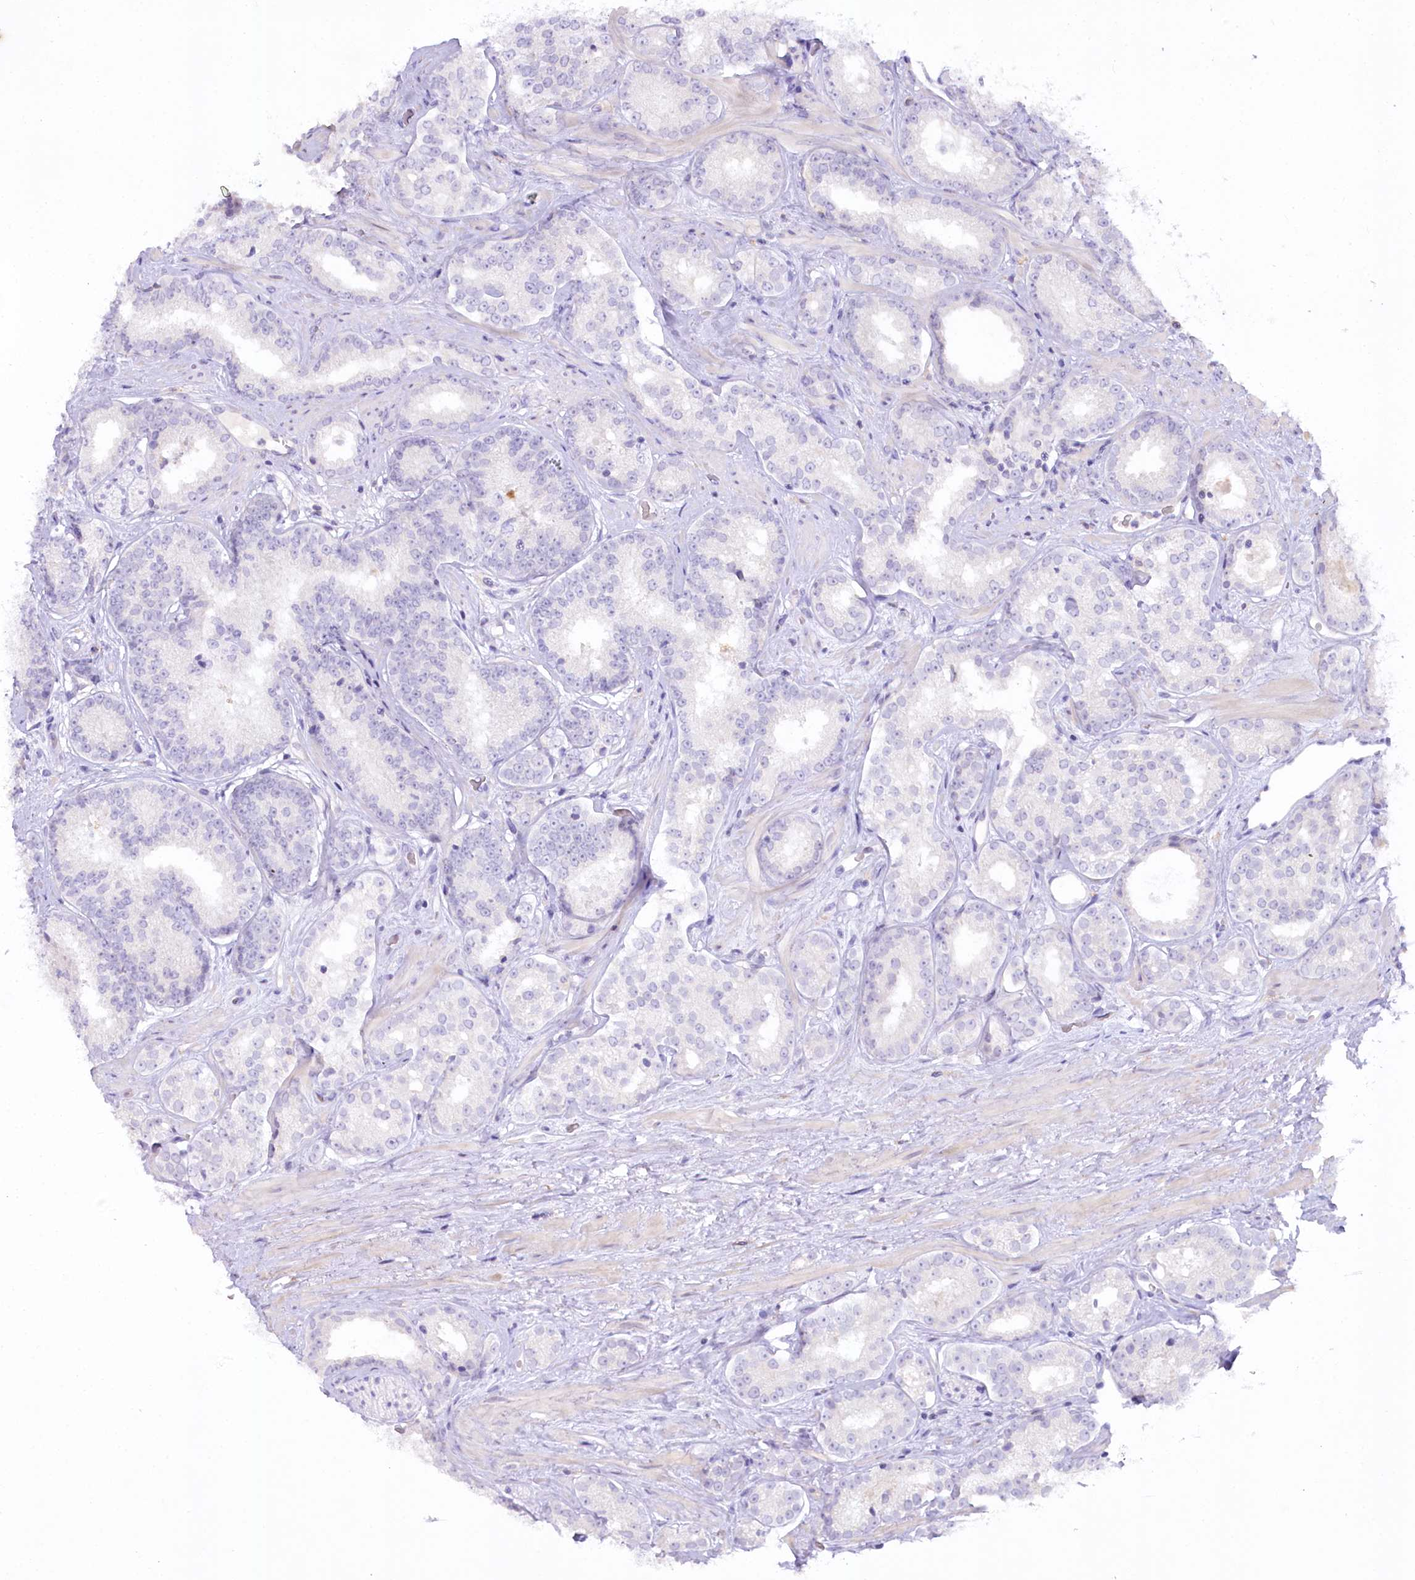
{"staining": {"intensity": "negative", "quantity": "none", "location": "none"}, "tissue": "prostate cancer", "cell_type": "Tumor cells", "image_type": "cancer", "snomed": [{"axis": "morphology", "description": "Normal tissue, NOS"}, {"axis": "morphology", "description": "Adenocarcinoma, High grade"}, {"axis": "topography", "description": "Prostate"}], "caption": "IHC photomicrograph of human prostate adenocarcinoma (high-grade) stained for a protein (brown), which displays no expression in tumor cells.", "gene": "MYOZ1", "patient": {"sex": "male", "age": 83}}